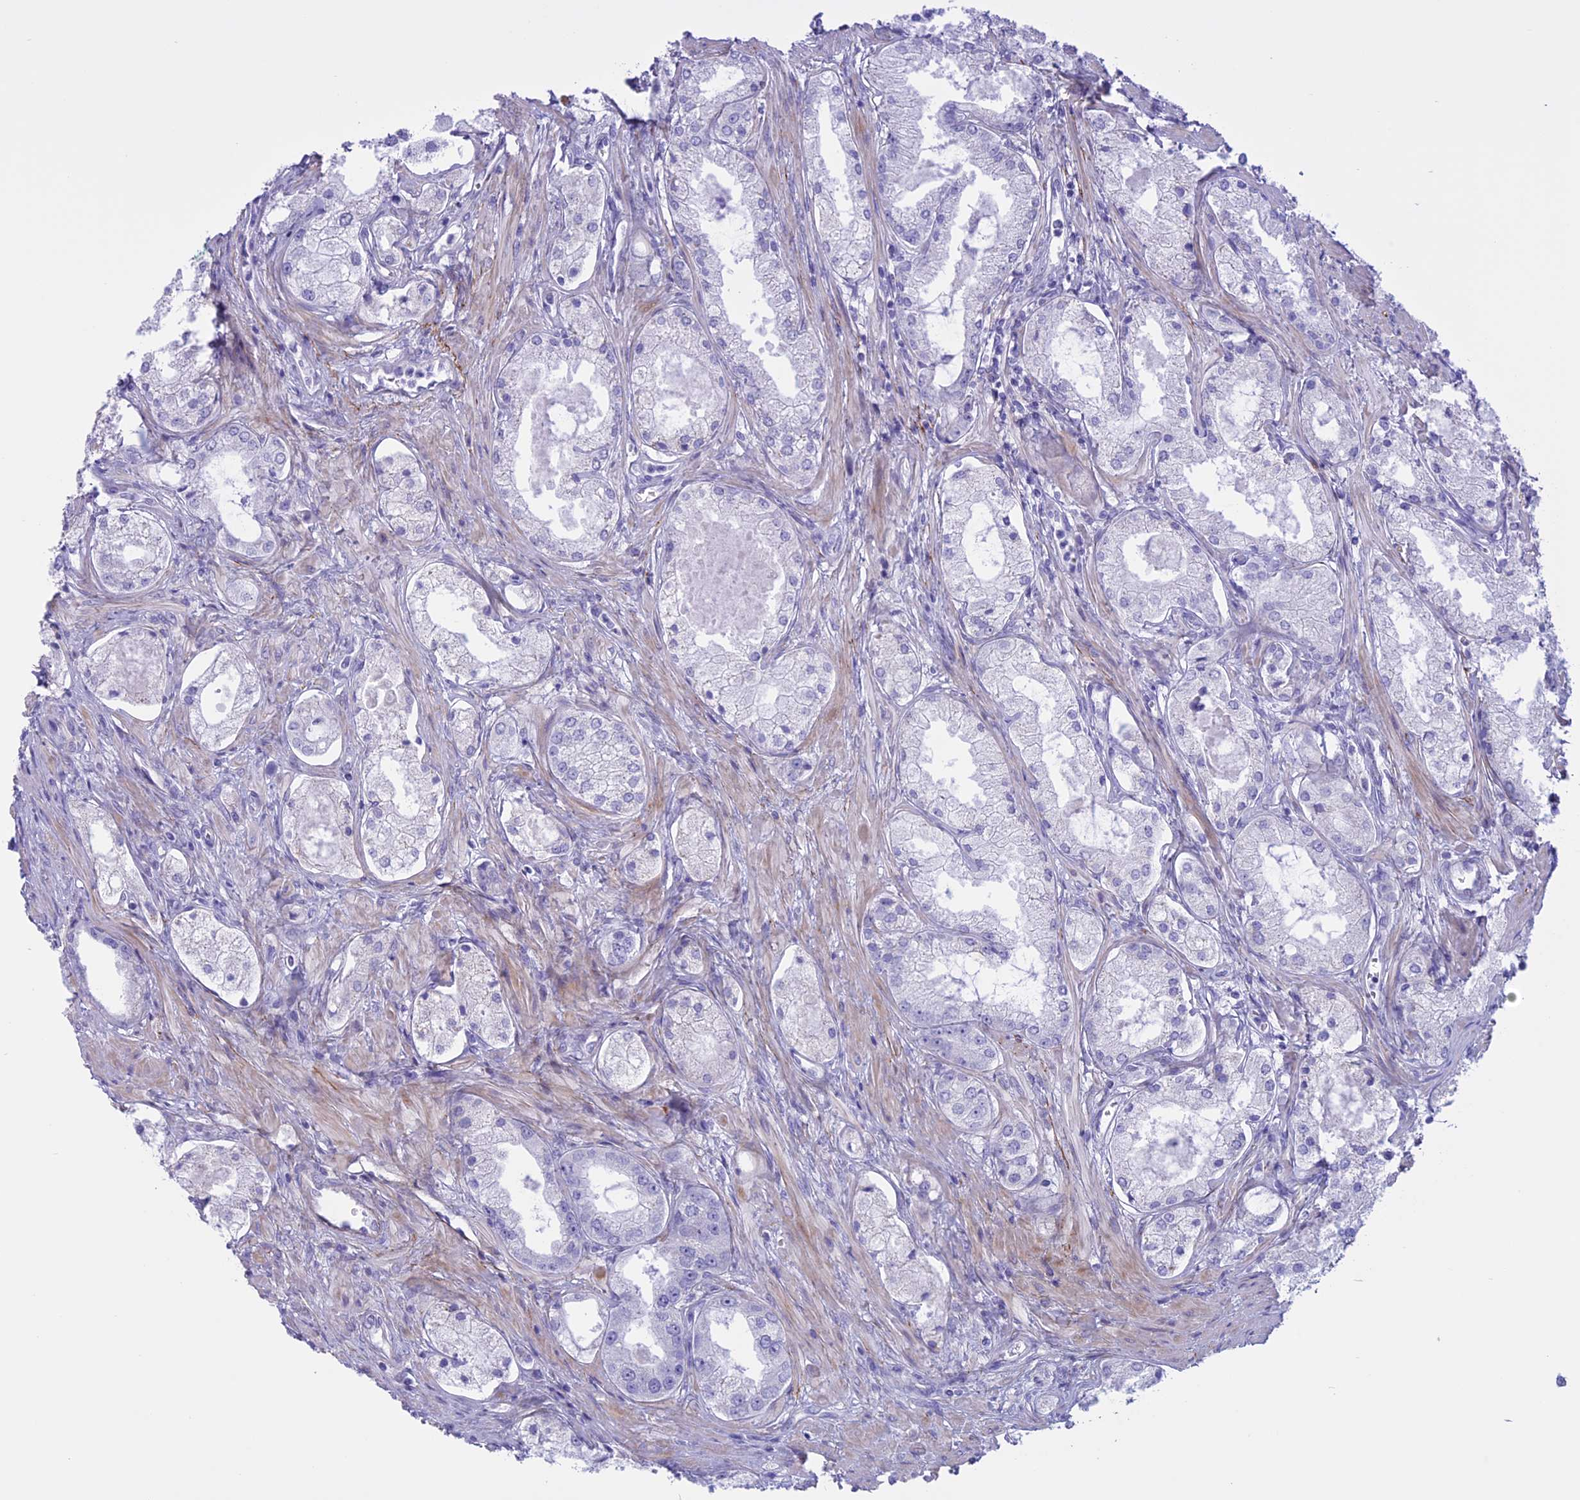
{"staining": {"intensity": "negative", "quantity": "none", "location": "none"}, "tissue": "prostate cancer", "cell_type": "Tumor cells", "image_type": "cancer", "snomed": [{"axis": "morphology", "description": "Adenocarcinoma, Low grade"}, {"axis": "topography", "description": "Prostate"}], "caption": "Tumor cells are negative for brown protein staining in prostate cancer.", "gene": "SPHKAP", "patient": {"sex": "male", "age": 68}}